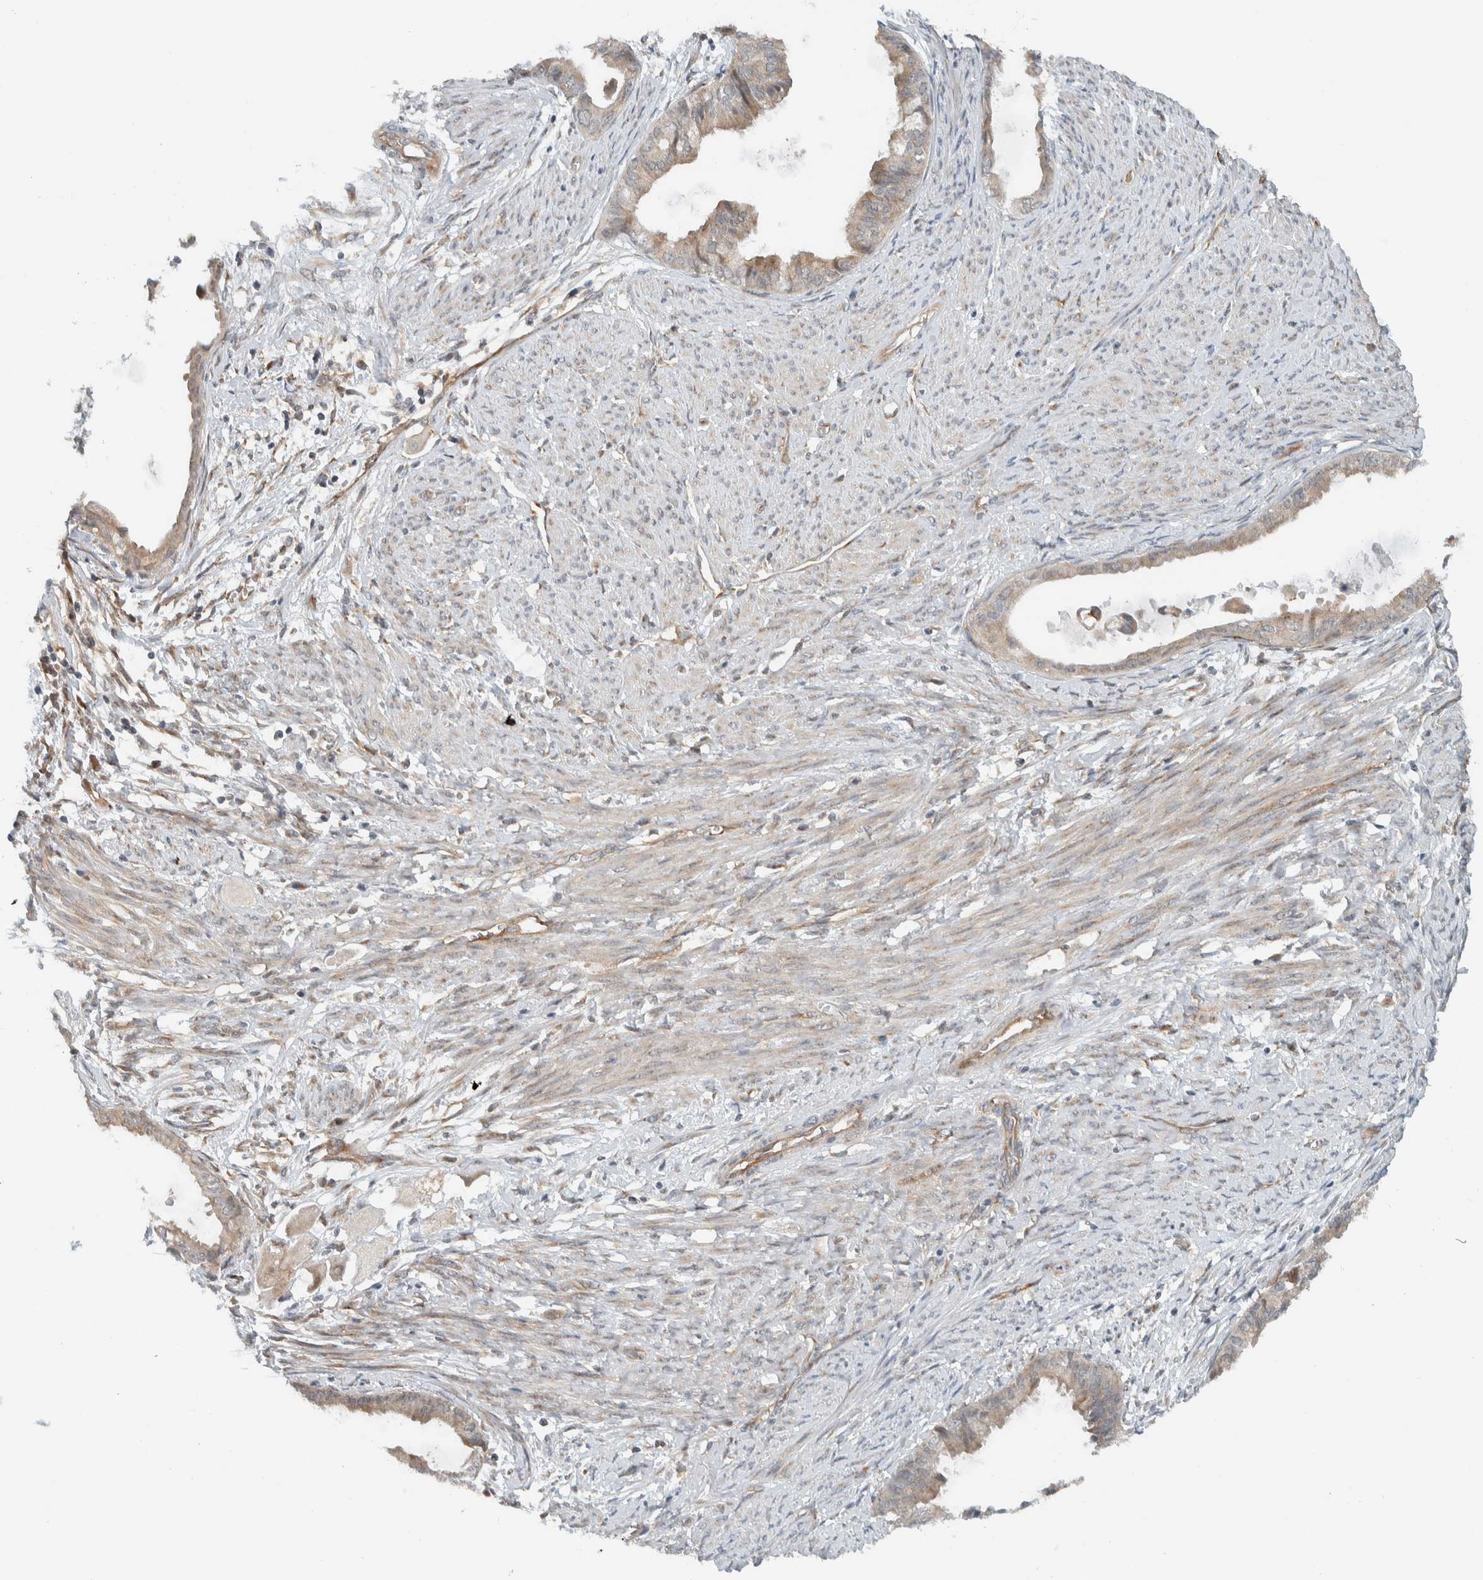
{"staining": {"intensity": "weak", "quantity": ">75%", "location": "cytoplasmic/membranous"}, "tissue": "cervical cancer", "cell_type": "Tumor cells", "image_type": "cancer", "snomed": [{"axis": "morphology", "description": "Normal tissue, NOS"}, {"axis": "morphology", "description": "Adenocarcinoma, NOS"}, {"axis": "topography", "description": "Cervix"}, {"axis": "topography", "description": "Endometrium"}], "caption": "Adenocarcinoma (cervical) stained with a protein marker shows weak staining in tumor cells.", "gene": "RERE", "patient": {"sex": "female", "age": 86}}